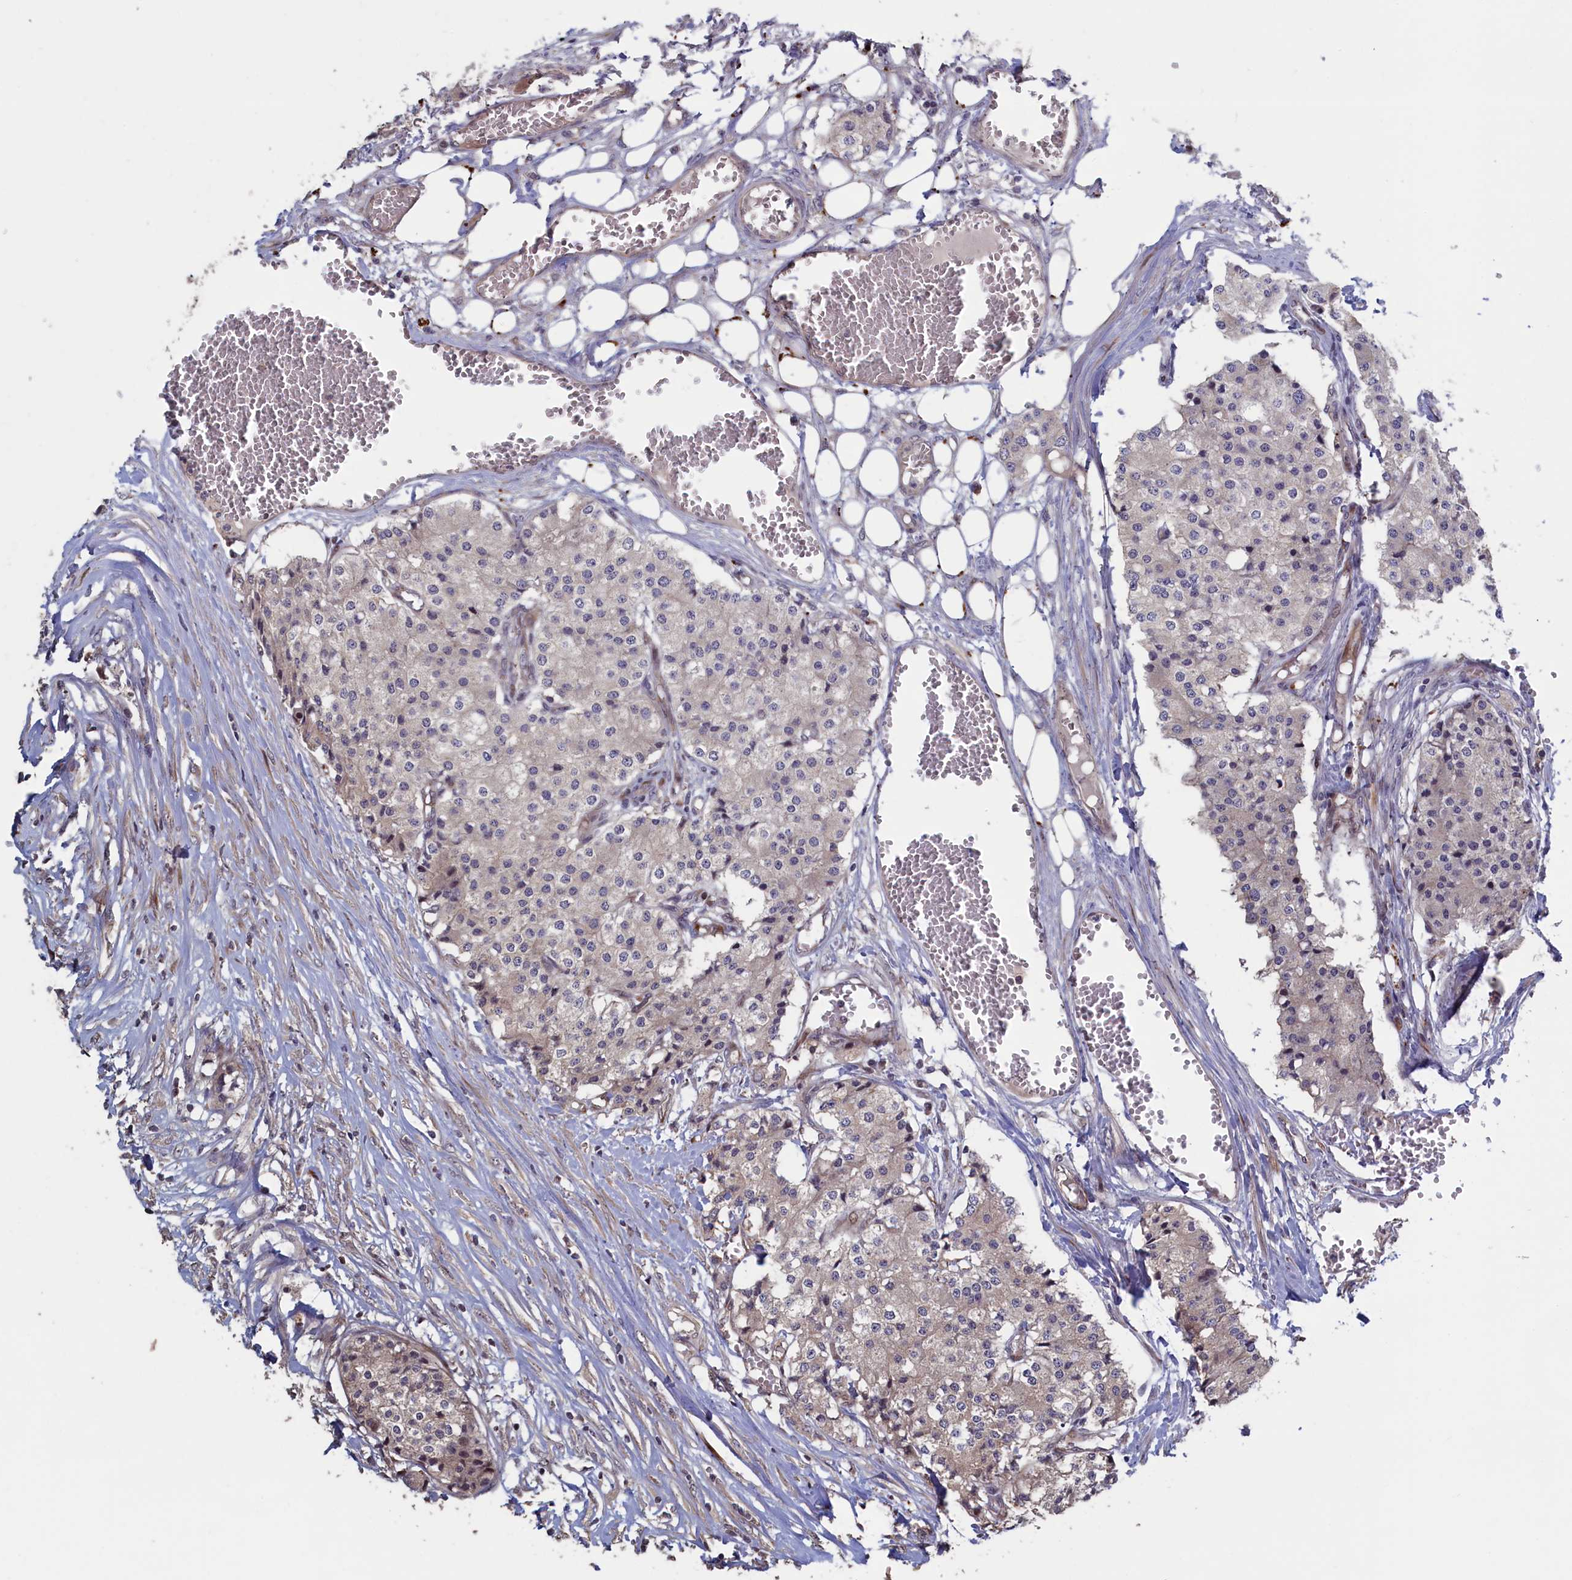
{"staining": {"intensity": "negative", "quantity": "none", "location": "none"}, "tissue": "carcinoid", "cell_type": "Tumor cells", "image_type": "cancer", "snomed": [{"axis": "morphology", "description": "Carcinoid, malignant, NOS"}, {"axis": "topography", "description": "Colon"}], "caption": "Immunohistochemistry histopathology image of neoplastic tissue: malignant carcinoid stained with DAB (3,3'-diaminobenzidine) demonstrates no significant protein expression in tumor cells. Brightfield microscopy of immunohistochemistry stained with DAB (3,3'-diaminobenzidine) (brown) and hematoxylin (blue), captured at high magnification.", "gene": "LSG1", "patient": {"sex": "female", "age": 52}}